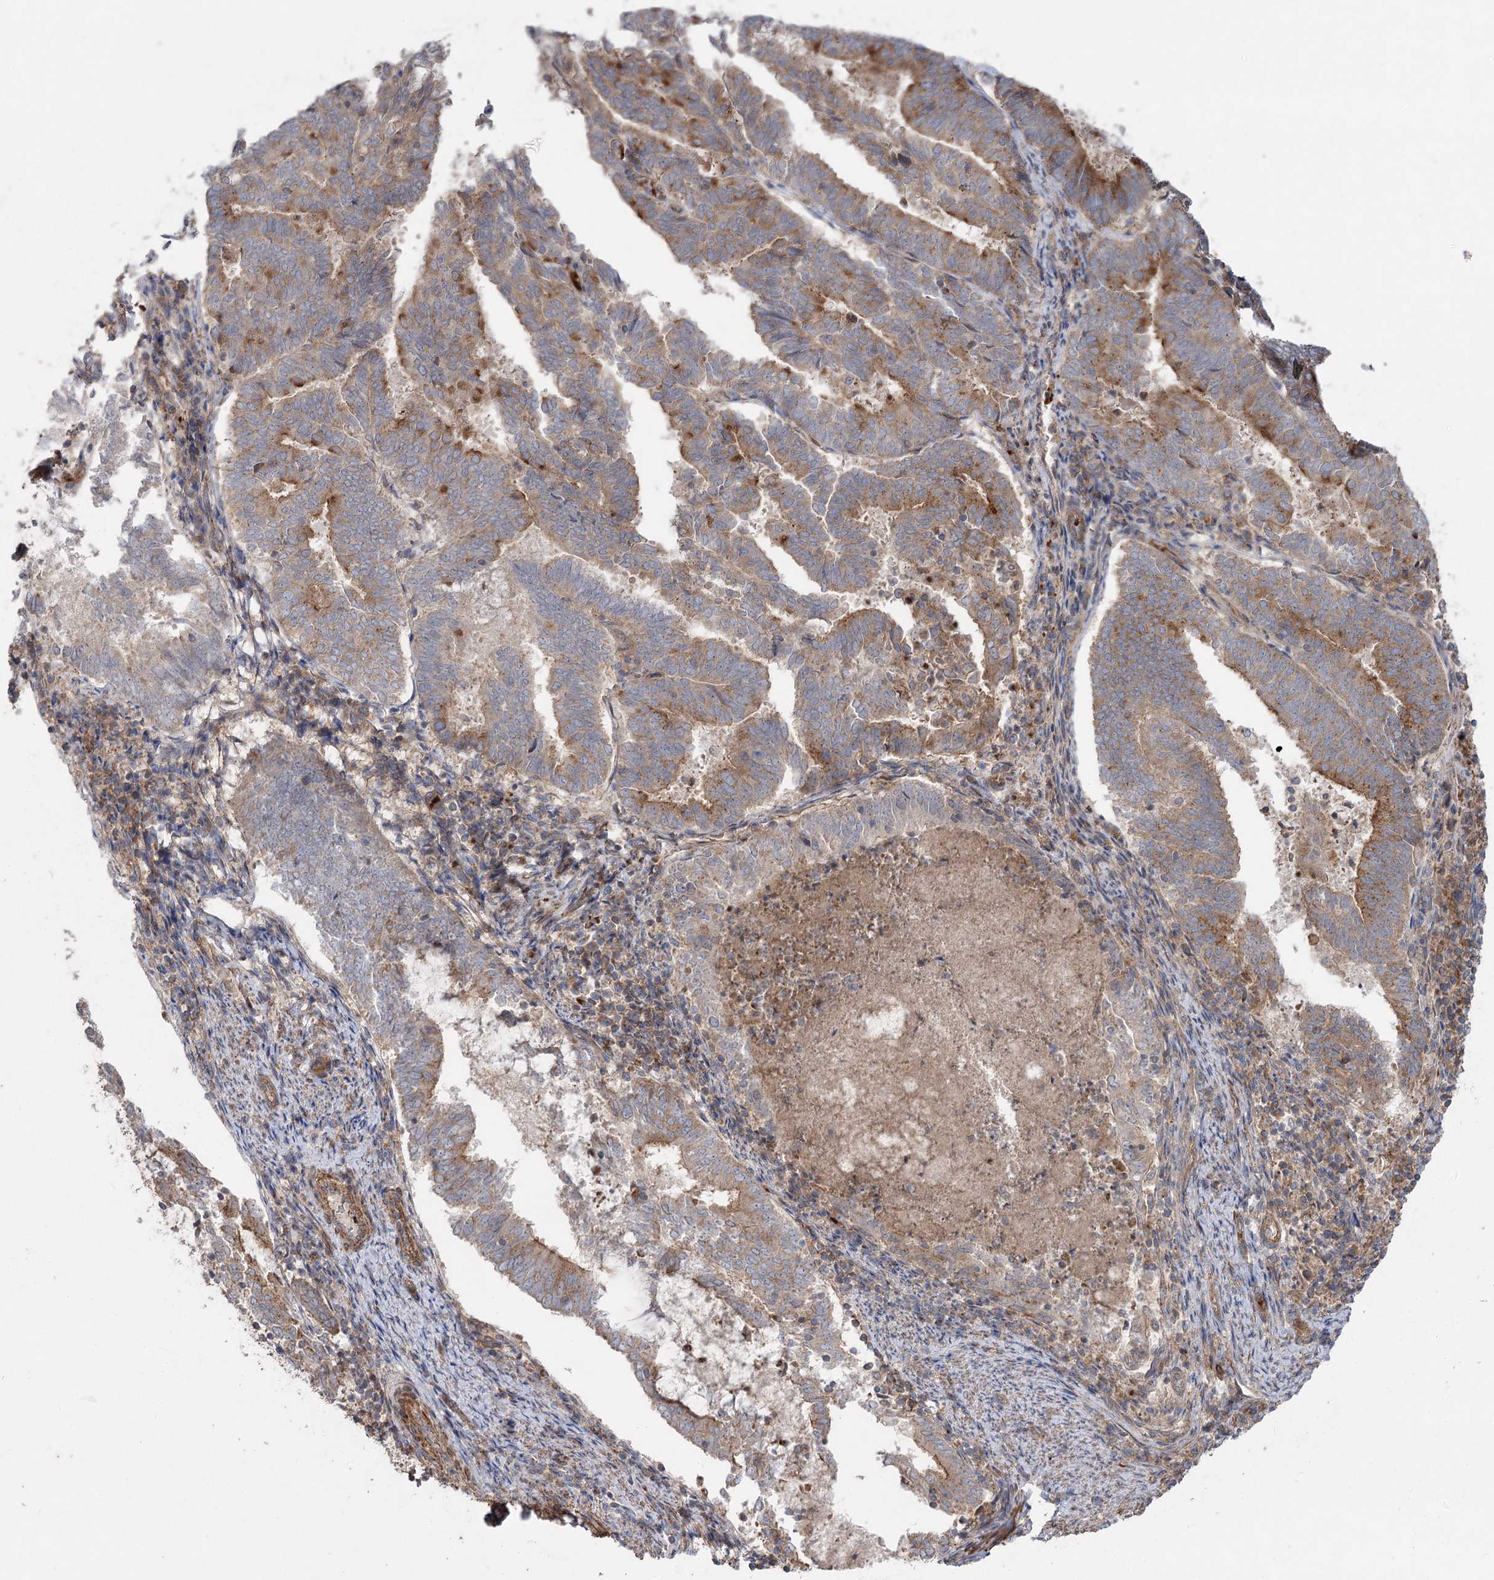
{"staining": {"intensity": "moderate", "quantity": ">75%", "location": "cytoplasmic/membranous"}, "tissue": "endometrial cancer", "cell_type": "Tumor cells", "image_type": "cancer", "snomed": [{"axis": "morphology", "description": "Adenocarcinoma, NOS"}, {"axis": "topography", "description": "Endometrium"}], "caption": "DAB immunohistochemical staining of human endometrial cancer (adenocarcinoma) reveals moderate cytoplasmic/membranous protein staining in approximately >75% of tumor cells.", "gene": "KIAA0825", "patient": {"sex": "female", "age": 80}}